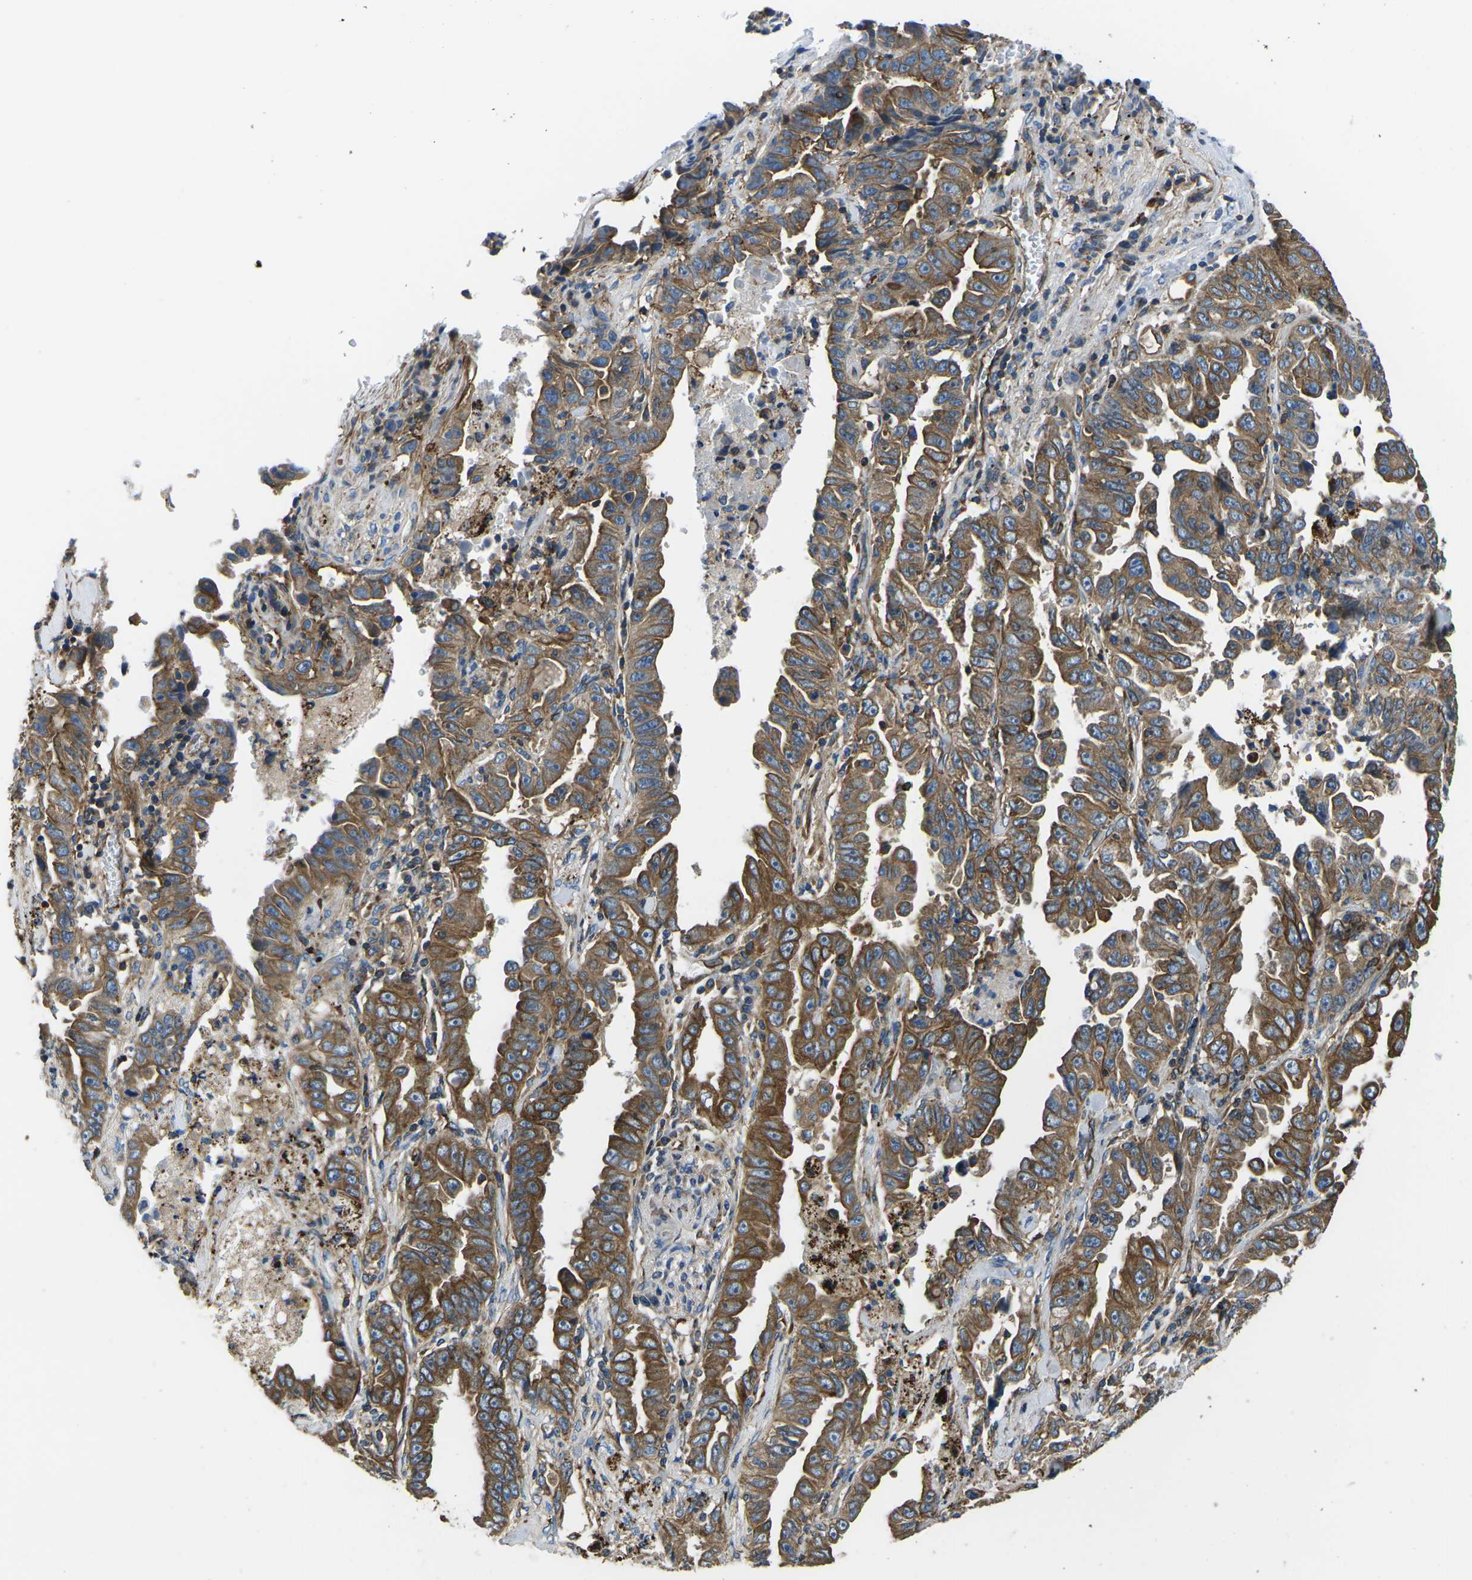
{"staining": {"intensity": "moderate", "quantity": ">75%", "location": "cytoplasmic/membranous"}, "tissue": "lung cancer", "cell_type": "Tumor cells", "image_type": "cancer", "snomed": [{"axis": "morphology", "description": "Adenocarcinoma, NOS"}, {"axis": "topography", "description": "Lung"}], "caption": "A high-resolution histopathology image shows immunohistochemistry (IHC) staining of lung adenocarcinoma, which displays moderate cytoplasmic/membranous positivity in about >75% of tumor cells.", "gene": "KCNJ15", "patient": {"sex": "female", "age": 51}}